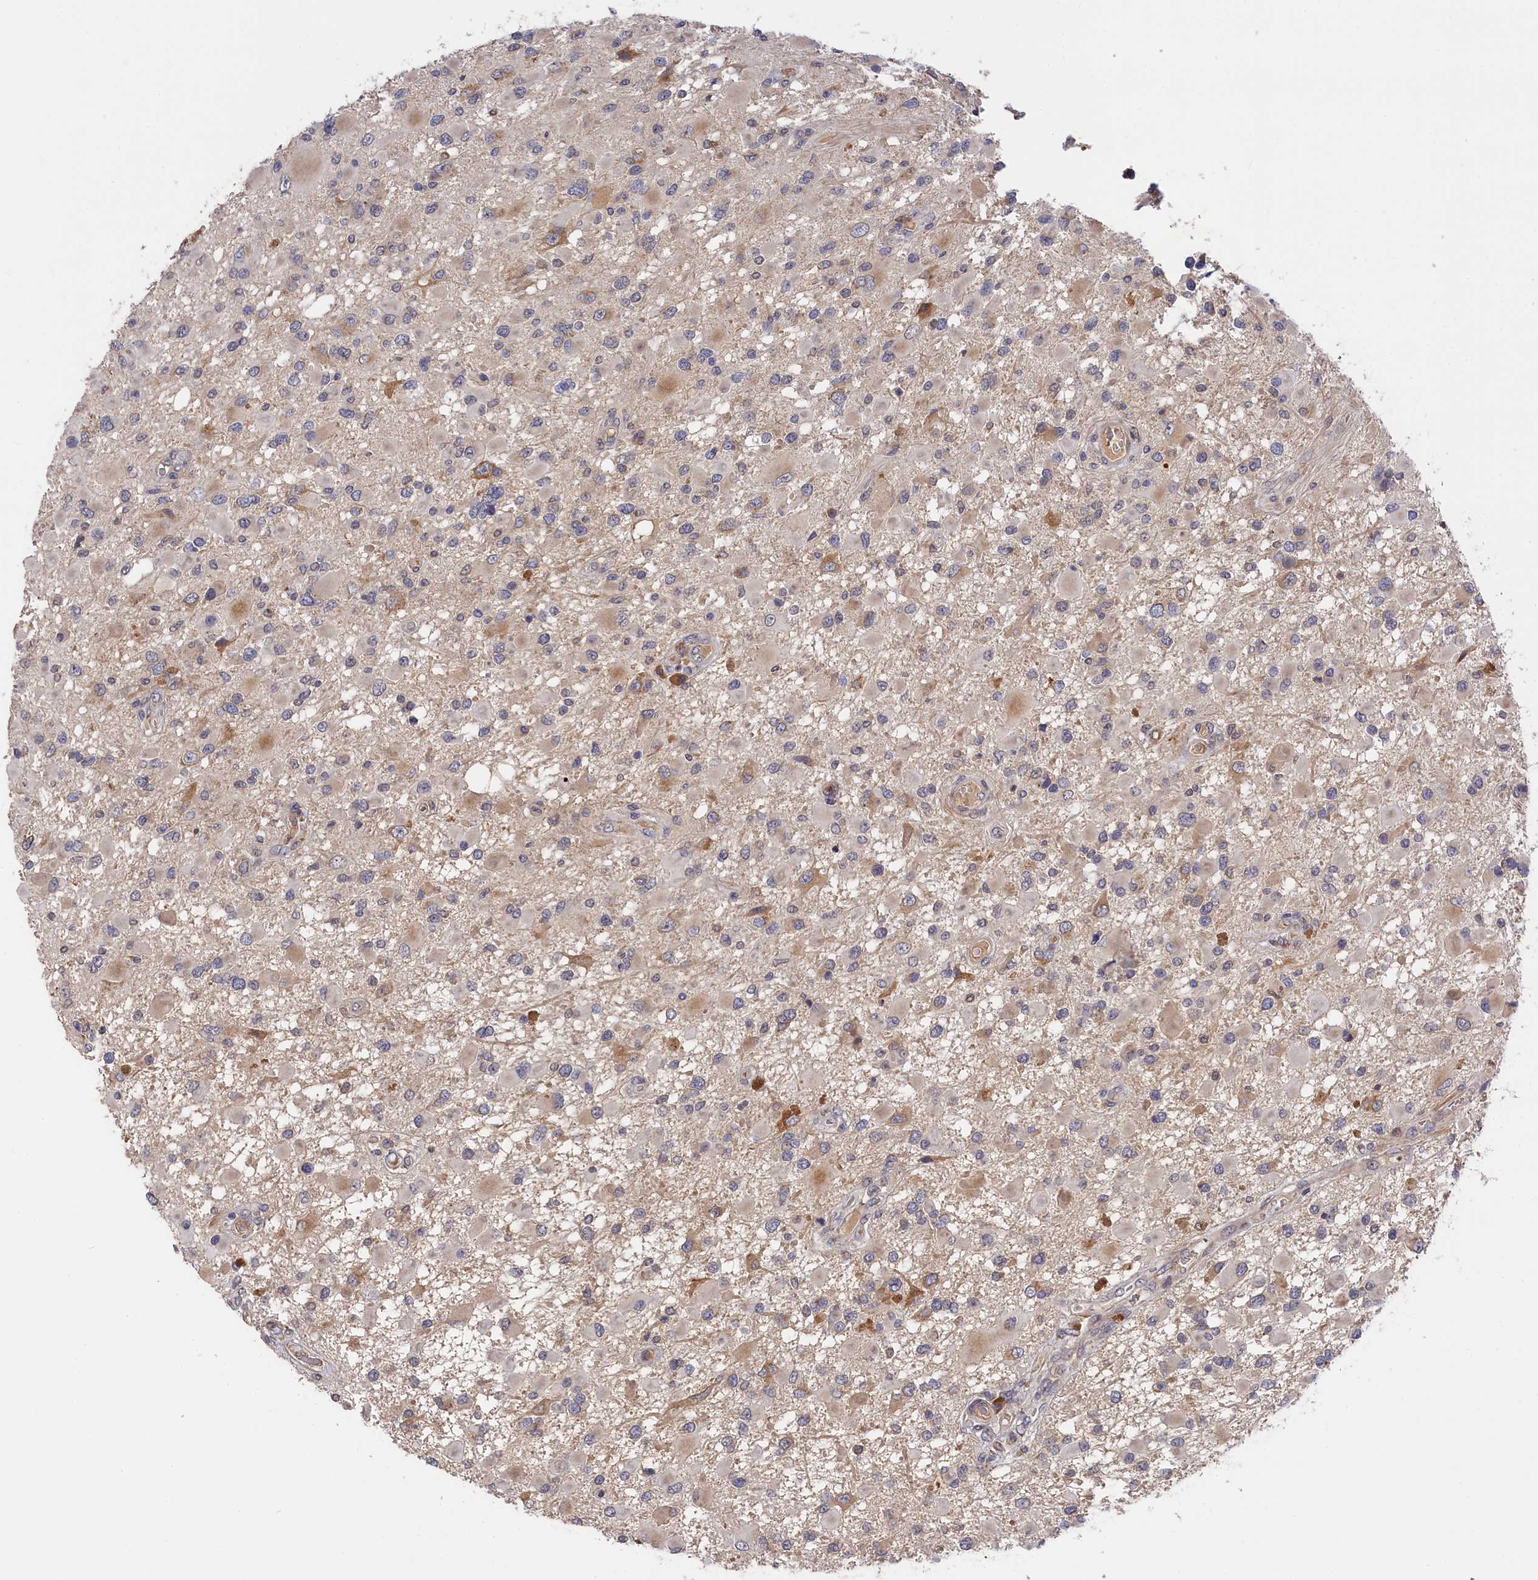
{"staining": {"intensity": "weak", "quantity": "25%-75%", "location": "cytoplasmic/membranous"}, "tissue": "glioma", "cell_type": "Tumor cells", "image_type": "cancer", "snomed": [{"axis": "morphology", "description": "Glioma, malignant, High grade"}, {"axis": "topography", "description": "Brain"}], "caption": "A brown stain highlights weak cytoplasmic/membranous expression of a protein in human glioma tumor cells.", "gene": "CYB5D2", "patient": {"sex": "male", "age": 53}}